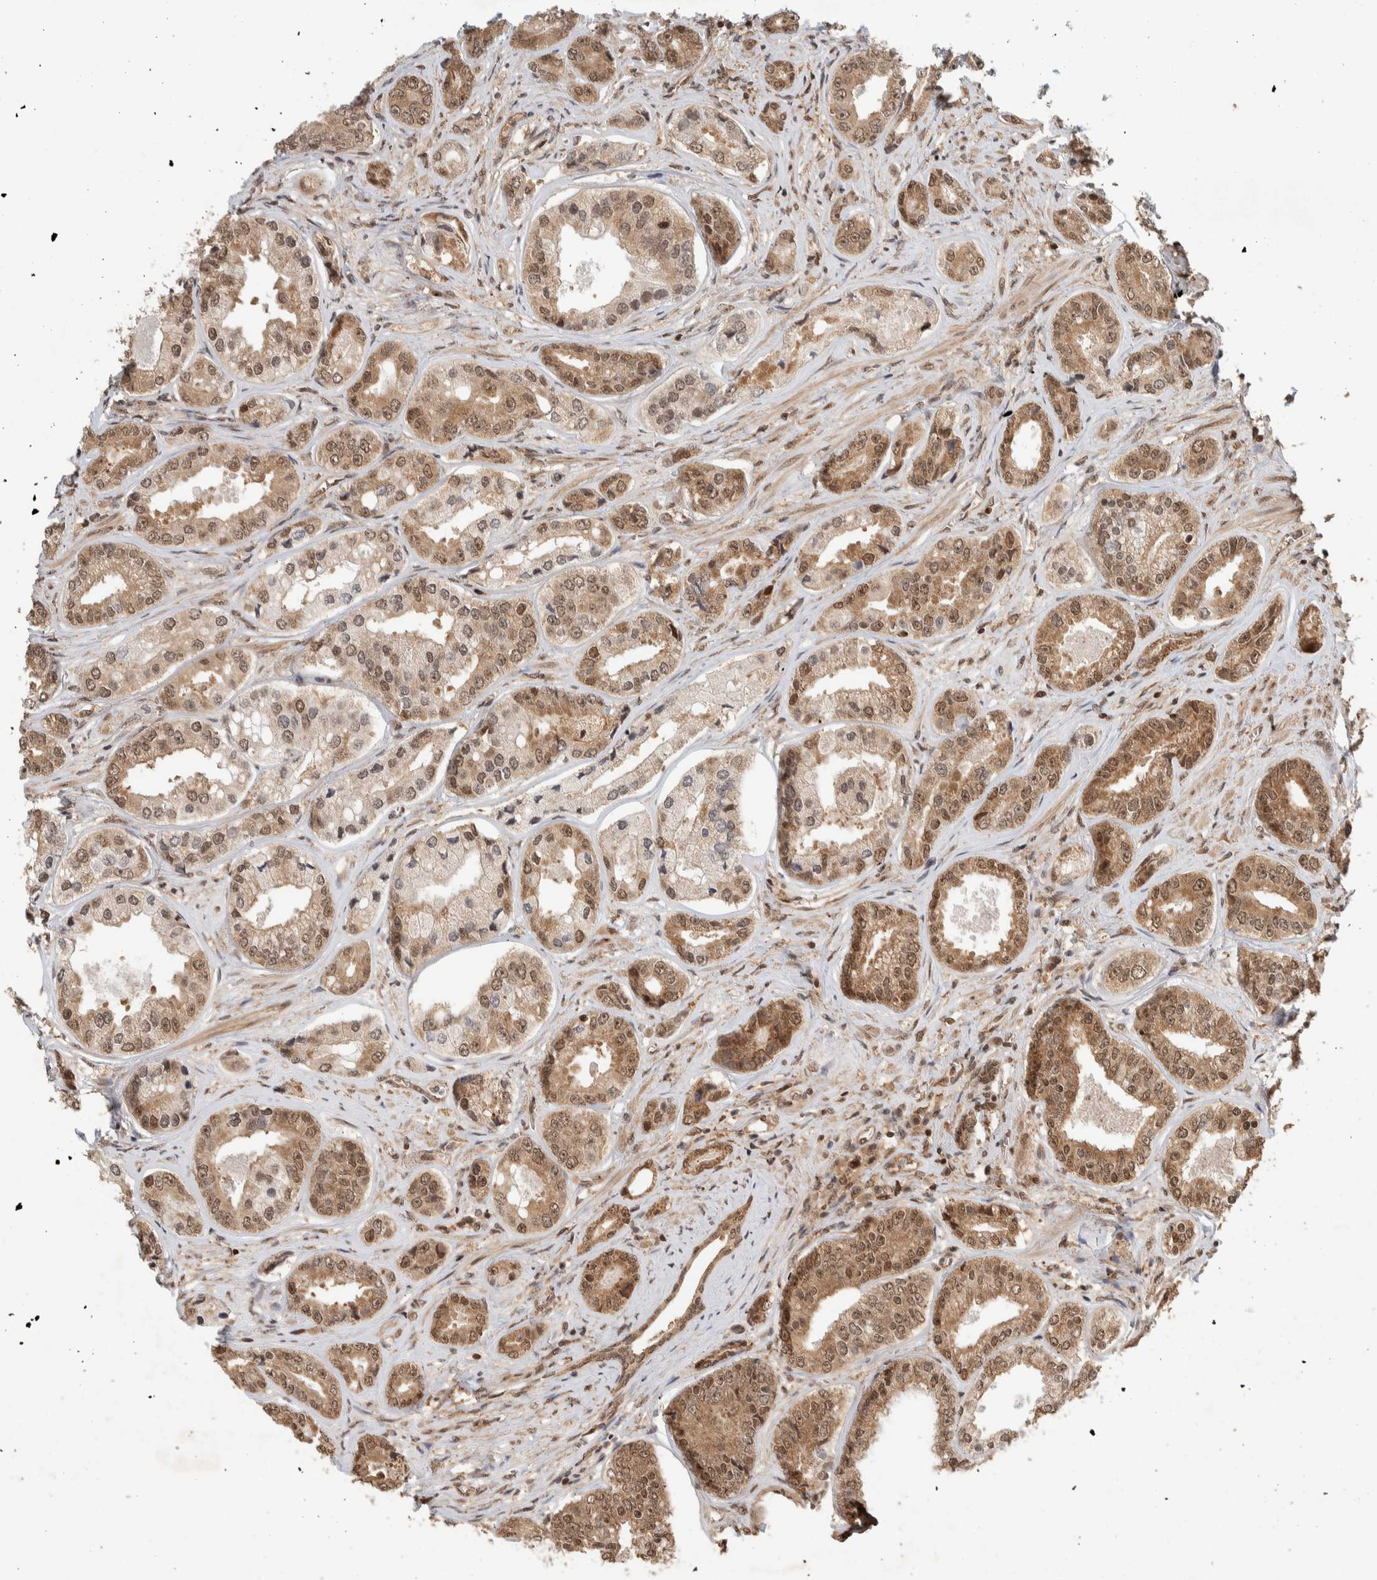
{"staining": {"intensity": "moderate", "quantity": ">75%", "location": "cytoplasmic/membranous,nuclear"}, "tissue": "prostate cancer", "cell_type": "Tumor cells", "image_type": "cancer", "snomed": [{"axis": "morphology", "description": "Adenocarcinoma, High grade"}, {"axis": "topography", "description": "Prostate"}], "caption": "An image showing moderate cytoplasmic/membranous and nuclear staining in approximately >75% of tumor cells in adenocarcinoma (high-grade) (prostate), as visualized by brown immunohistochemical staining.", "gene": "ZBTB2", "patient": {"sex": "male", "age": 61}}